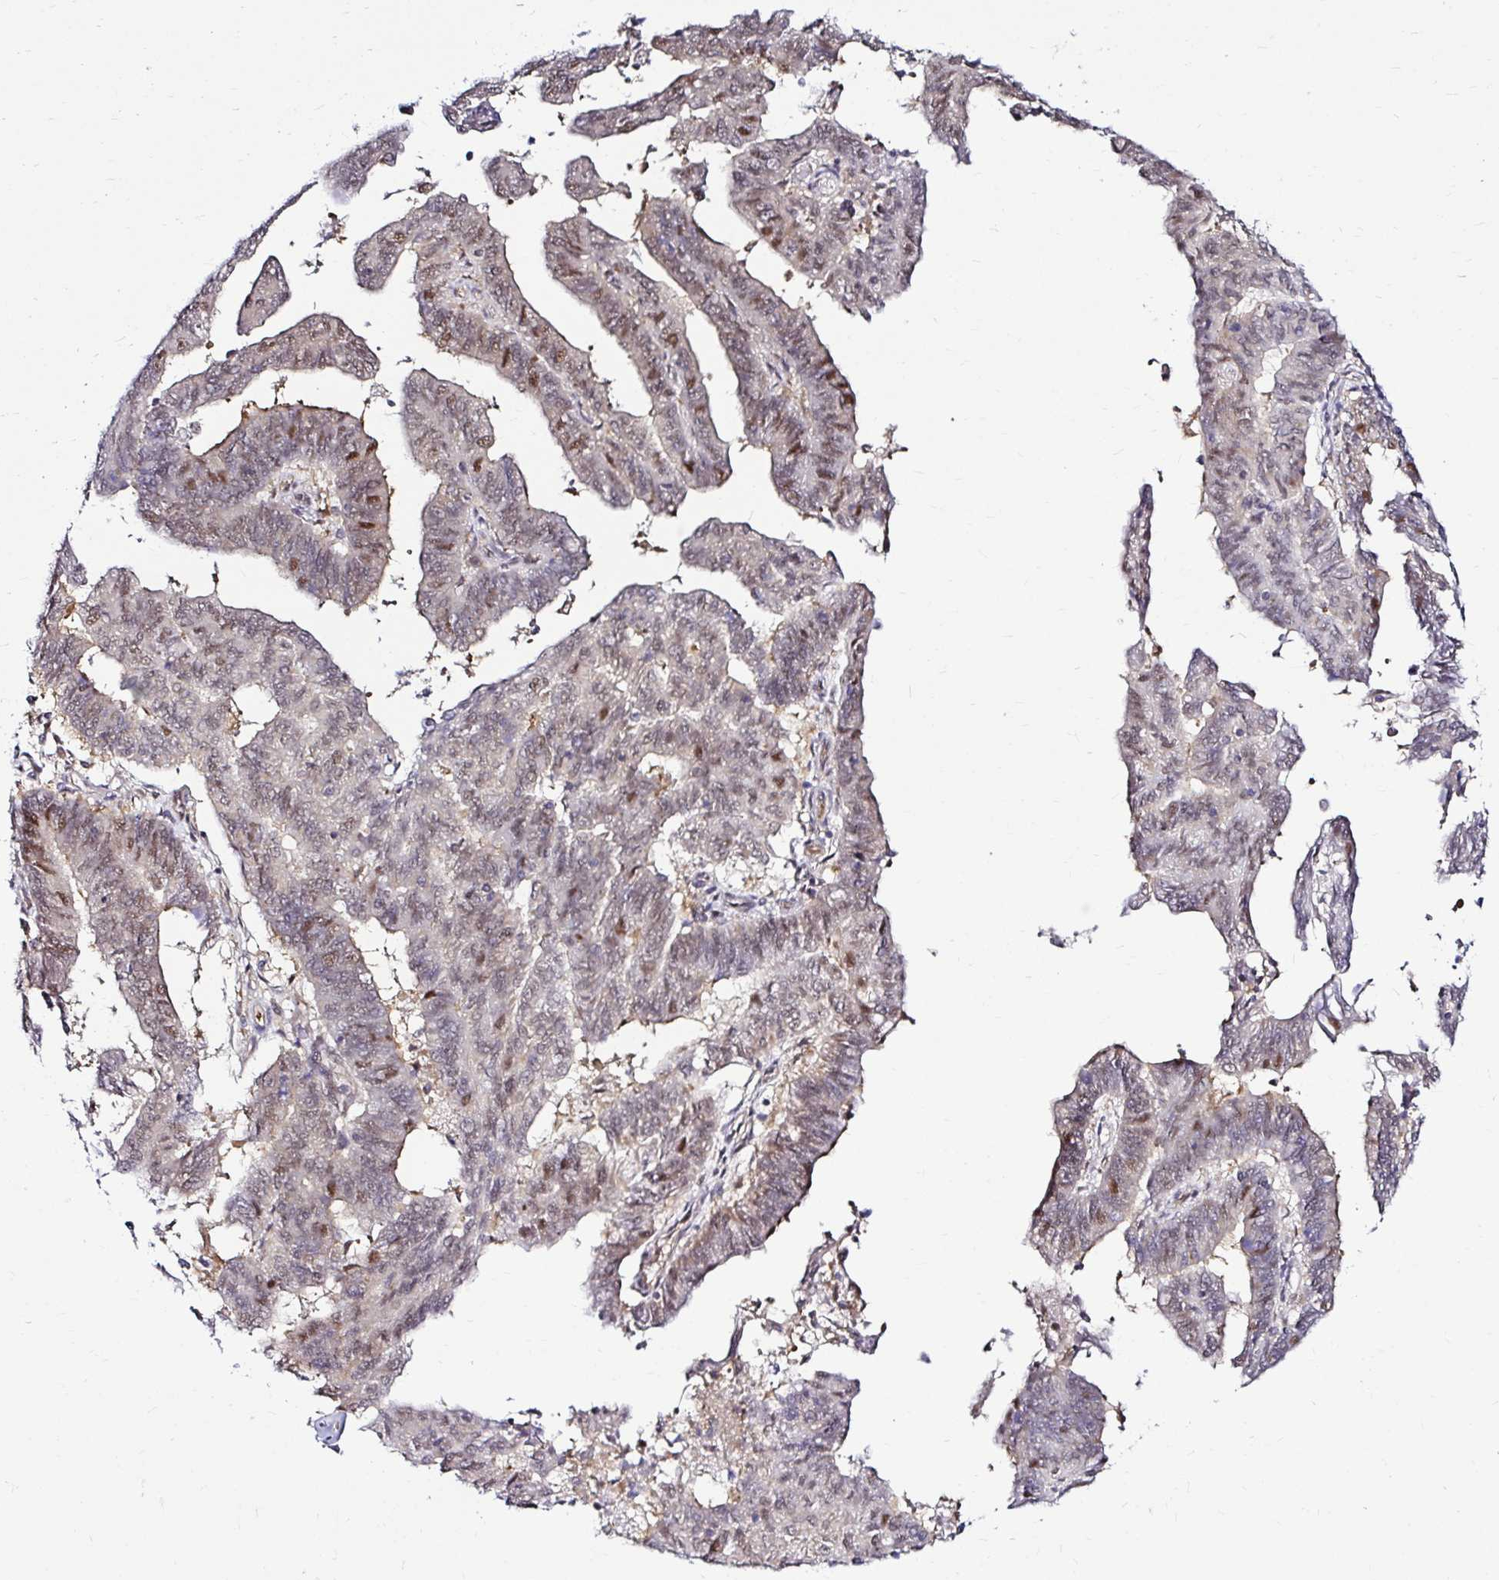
{"staining": {"intensity": "moderate", "quantity": "25%-75%", "location": "nuclear"}, "tissue": "endometrial cancer", "cell_type": "Tumor cells", "image_type": "cancer", "snomed": [{"axis": "morphology", "description": "Adenocarcinoma, NOS"}, {"axis": "topography", "description": "Endometrium"}], "caption": "Endometrial adenocarcinoma tissue exhibits moderate nuclear staining in about 25%-75% of tumor cells", "gene": "PSMD3", "patient": {"sex": "female", "age": 82}}